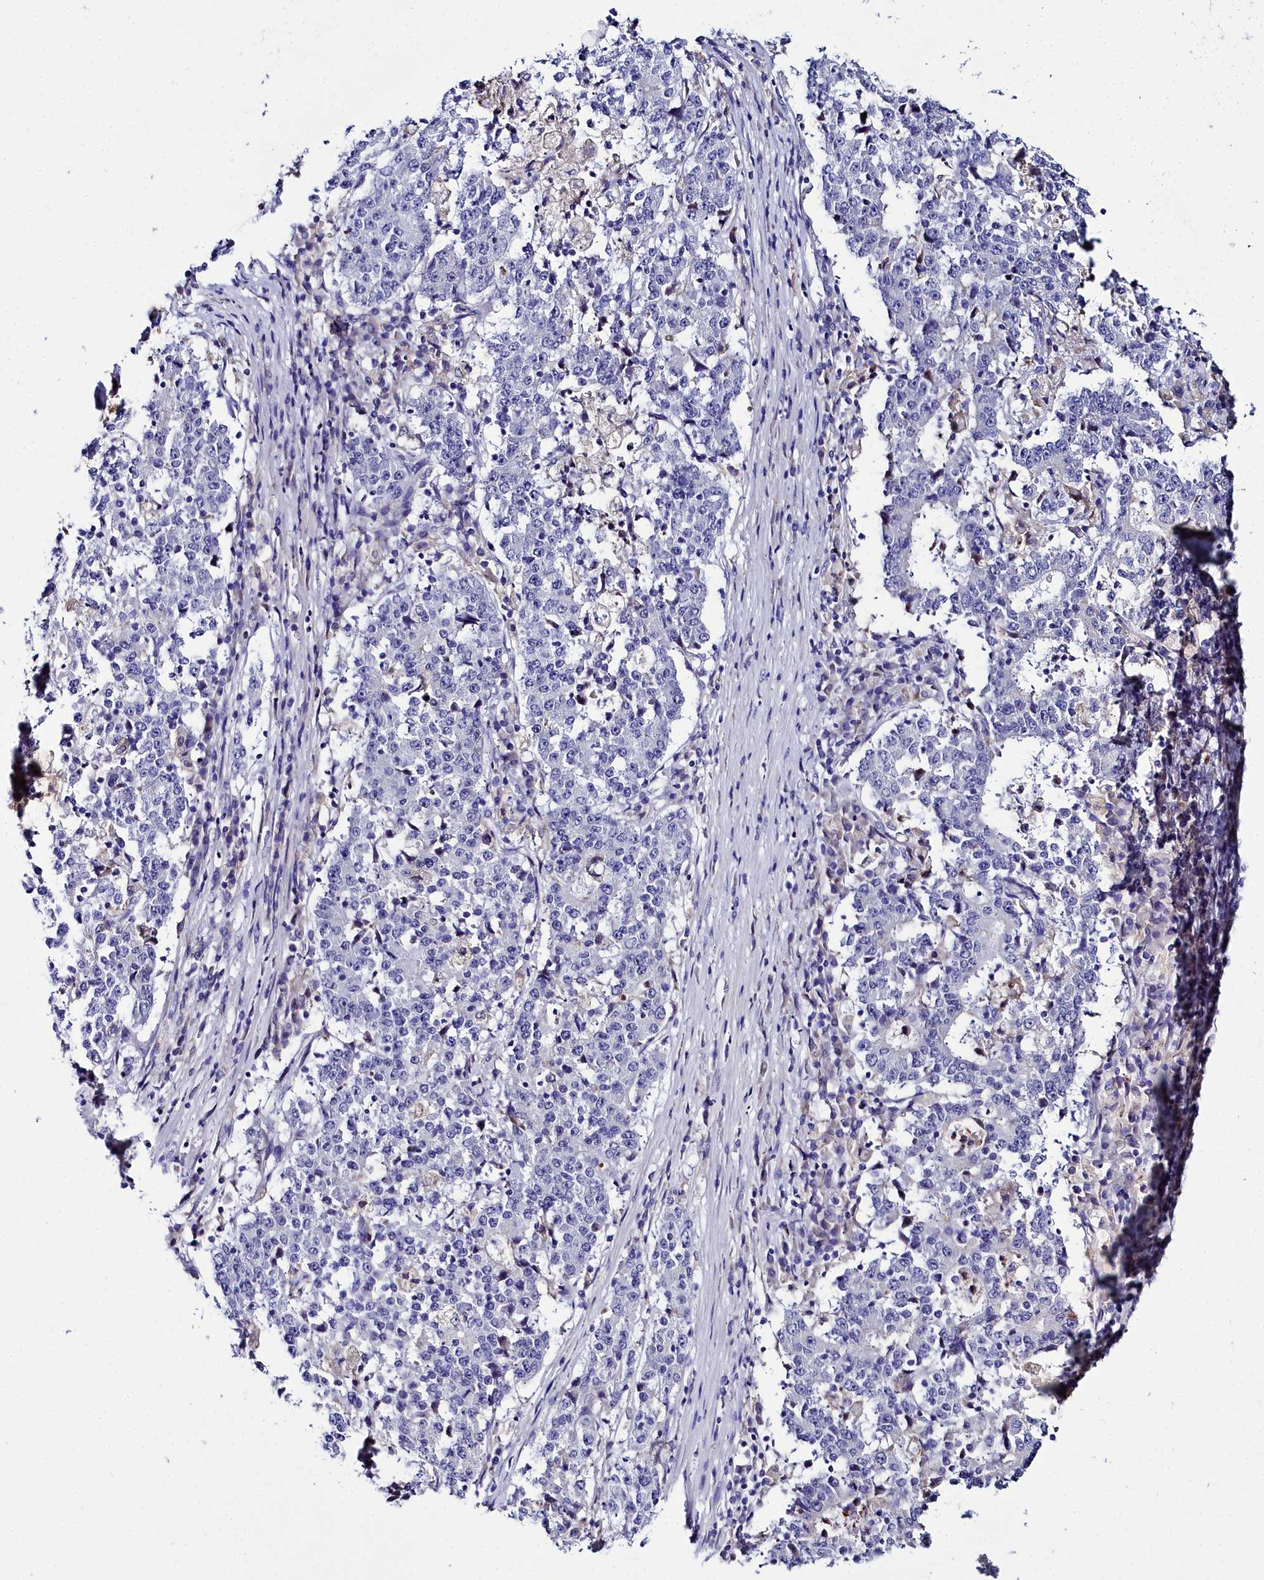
{"staining": {"intensity": "negative", "quantity": "none", "location": "none"}, "tissue": "stomach cancer", "cell_type": "Tumor cells", "image_type": "cancer", "snomed": [{"axis": "morphology", "description": "Adenocarcinoma, NOS"}, {"axis": "topography", "description": "Stomach"}], "caption": "The image shows no significant staining in tumor cells of stomach cancer (adenocarcinoma).", "gene": "ELAPOR2", "patient": {"sex": "male", "age": 59}}